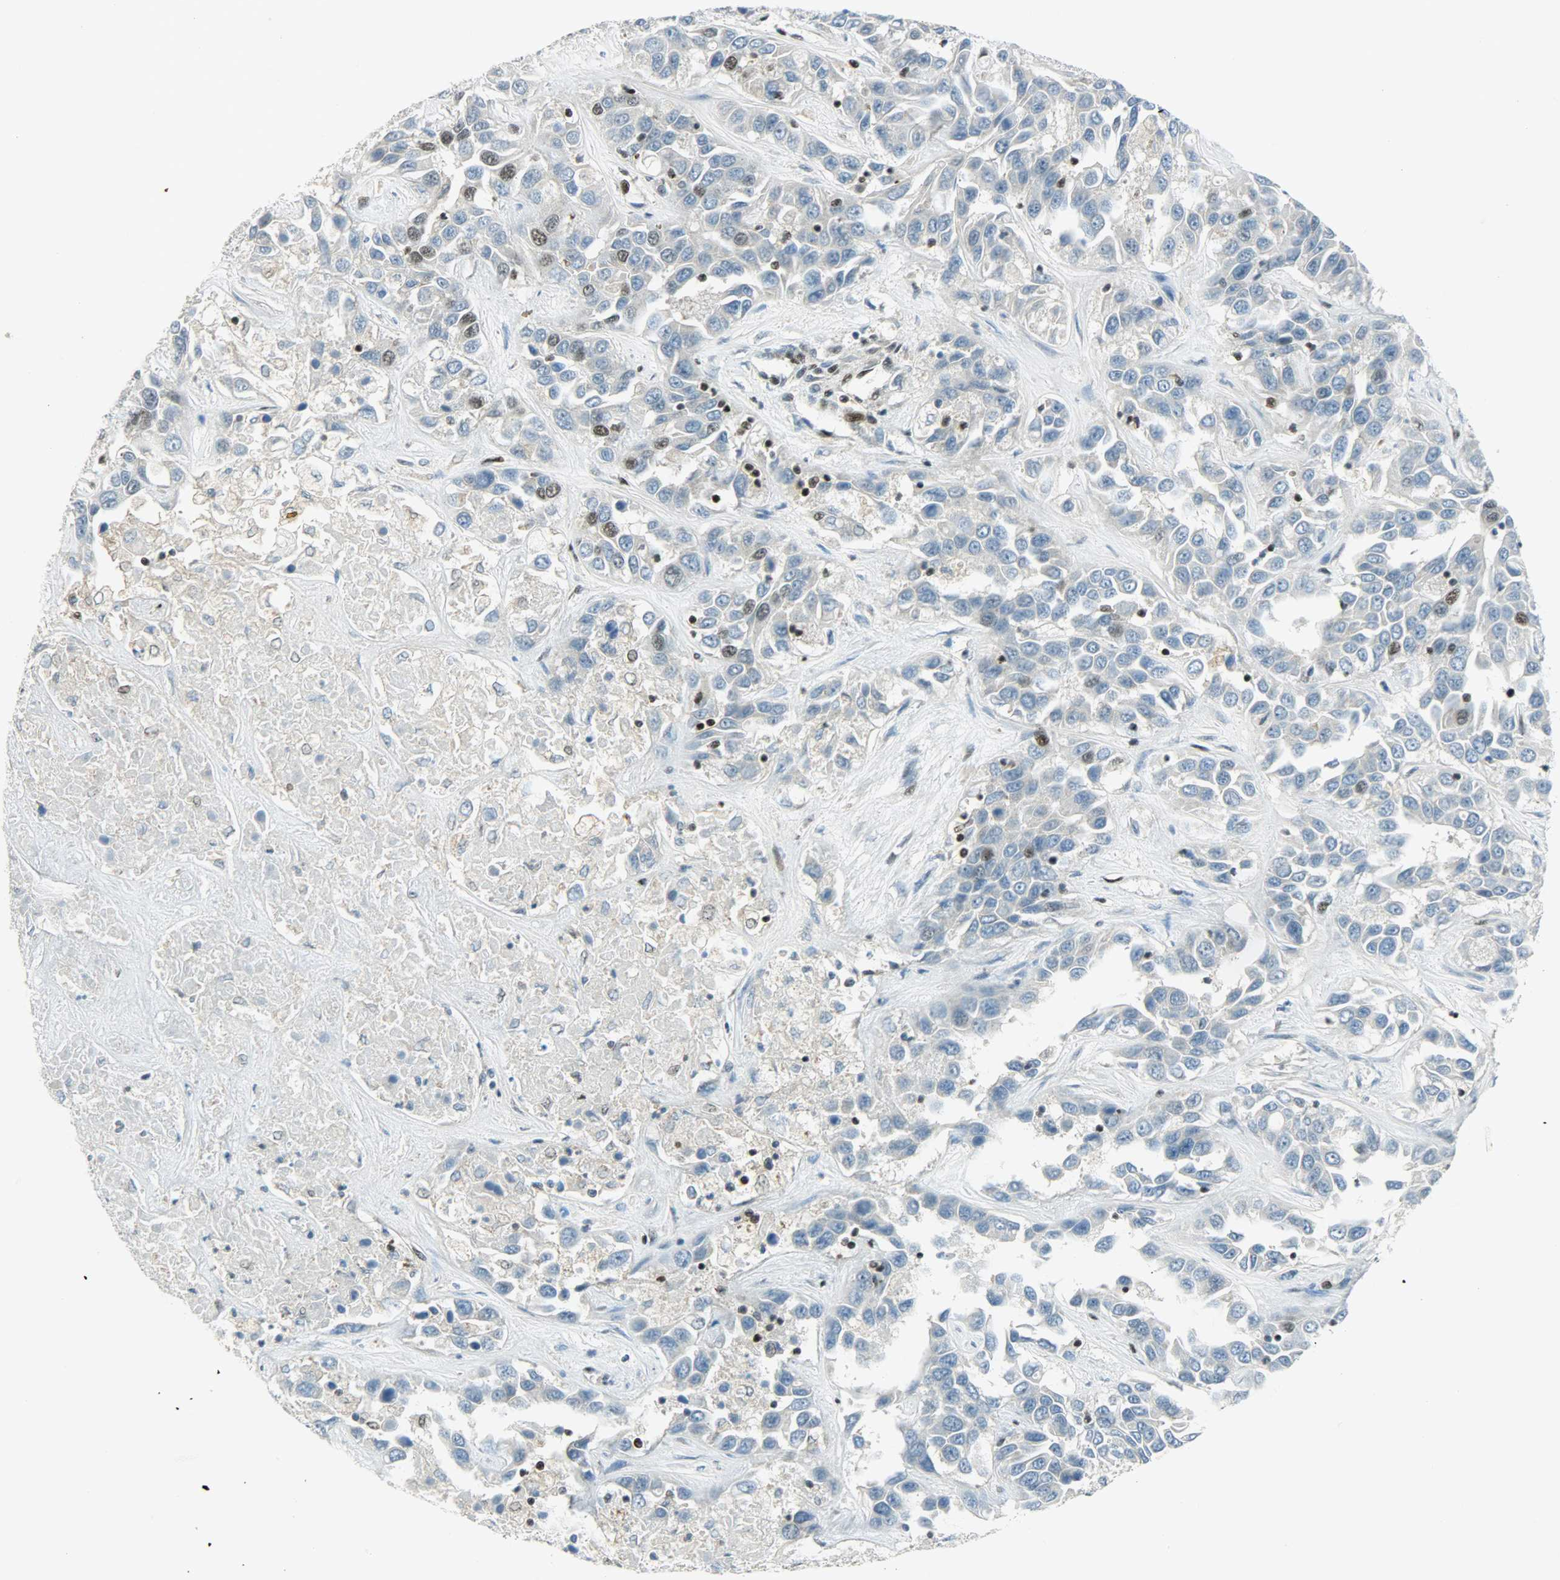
{"staining": {"intensity": "weak", "quantity": "<25%", "location": "nuclear"}, "tissue": "liver cancer", "cell_type": "Tumor cells", "image_type": "cancer", "snomed": [{"axis": "morphology", "description": "Cholangiocarcinoma"}, {"axis": "topography", "description": "Liver"}], "caption": "A histopathology image of human liver cholangiocarcinoma is negative for staining in tumor cells.", "gene": "IL15", "patient": {"sex": "female", "age": 52}}